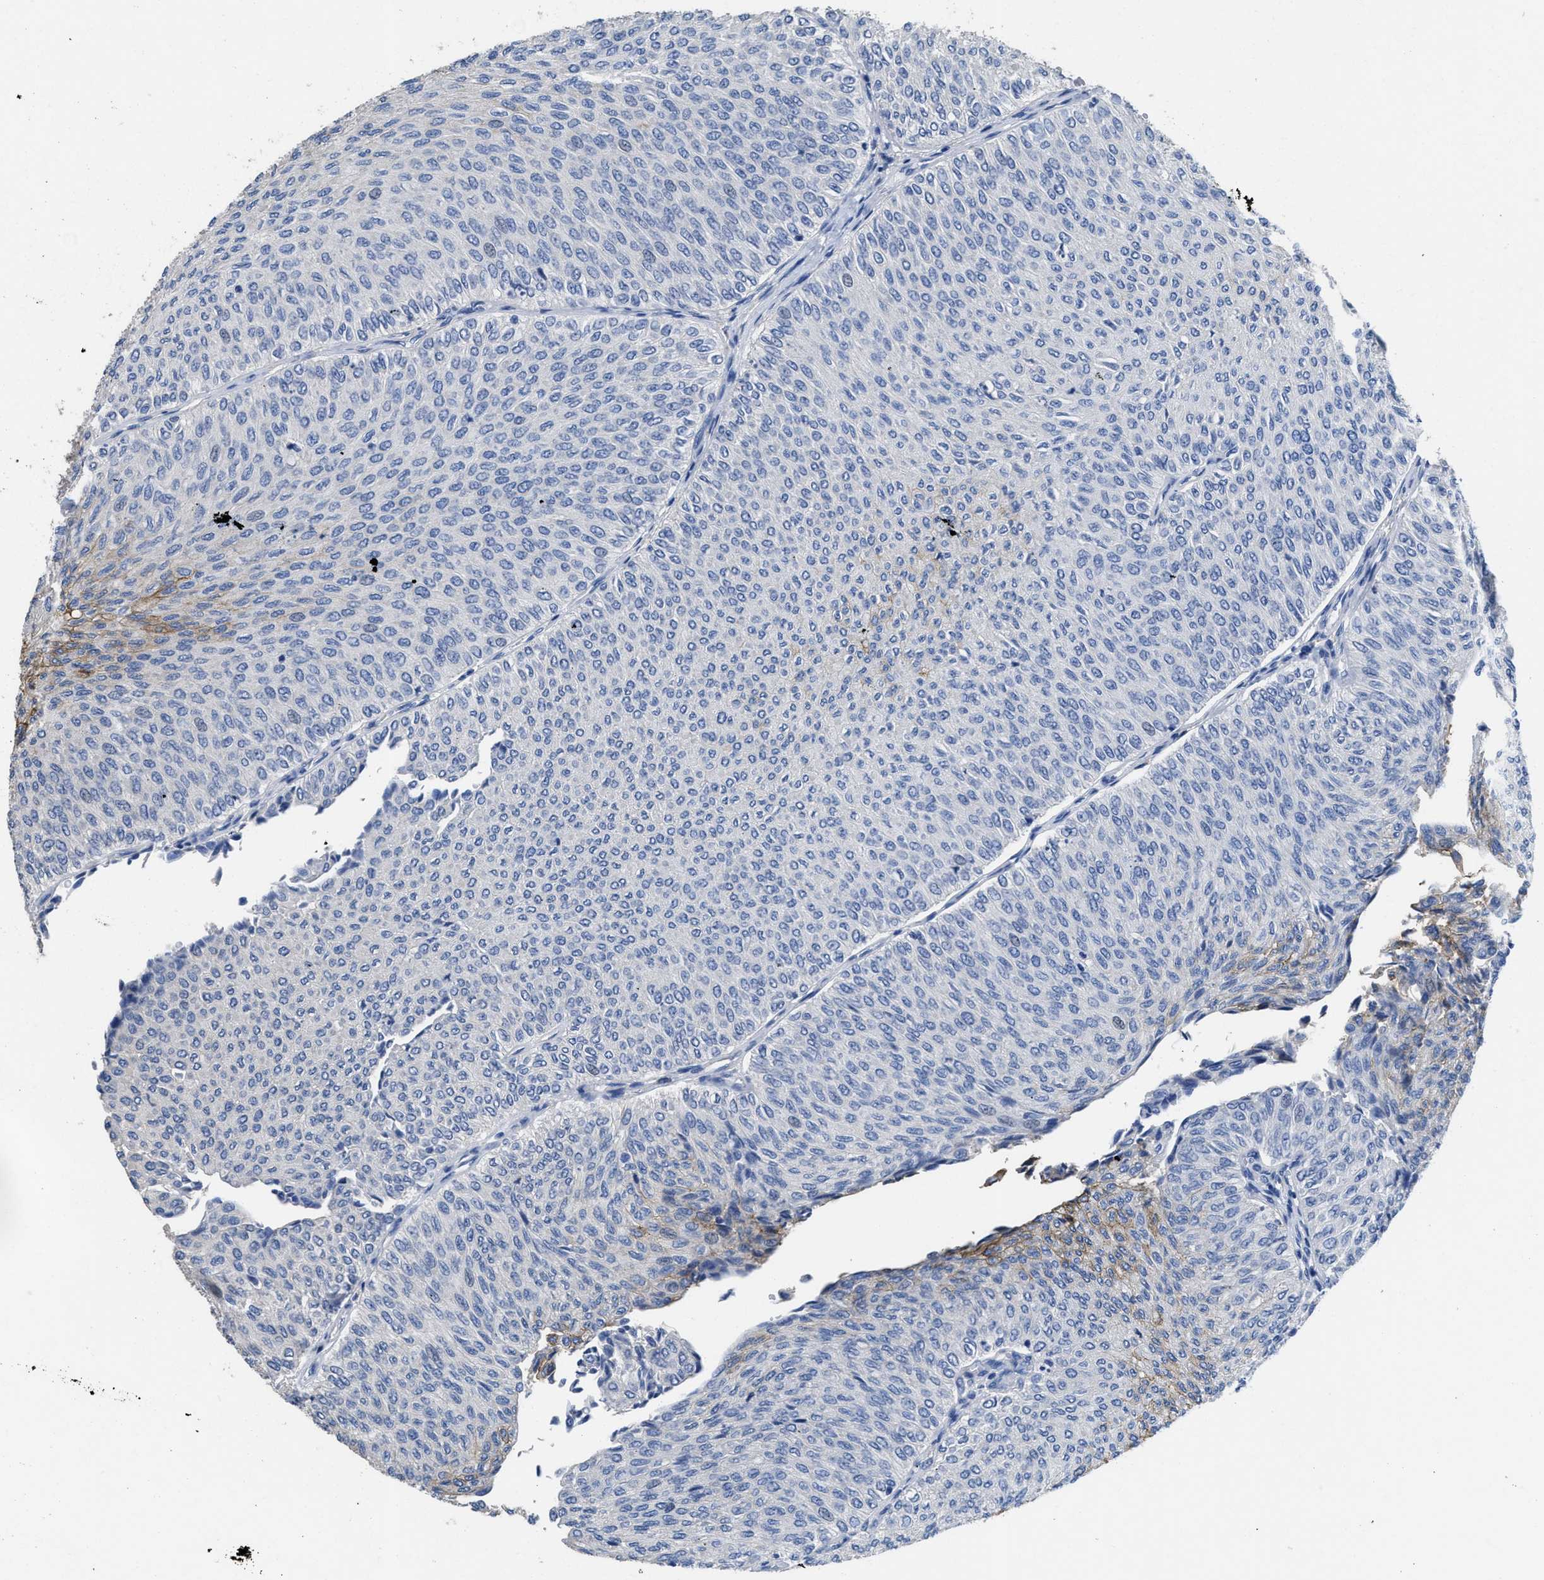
{"staining": {"intensity": "moderate", "quantity": "<25%", "location": "cytoplasmic/membranous"}, "tissue": "urothelial cancer", "cell_type": "Tumor cells", "image_type": "cancer", "snomed": [{"axis": "morphology", "description": "Urothelial carcinoma, Low grade"}, {"axis": "topography", "description": "Urinary bladder"}], "caption": "Low-grade urothelial carcinoma stained with DAB (3,3'-diaminobenzidine) IHC shows low levels of moderate cytoplasmic/membranous staining in about <25% of tumor cells.", "gene": "CA9", "patient": {"sex": "male", "age": 78}}